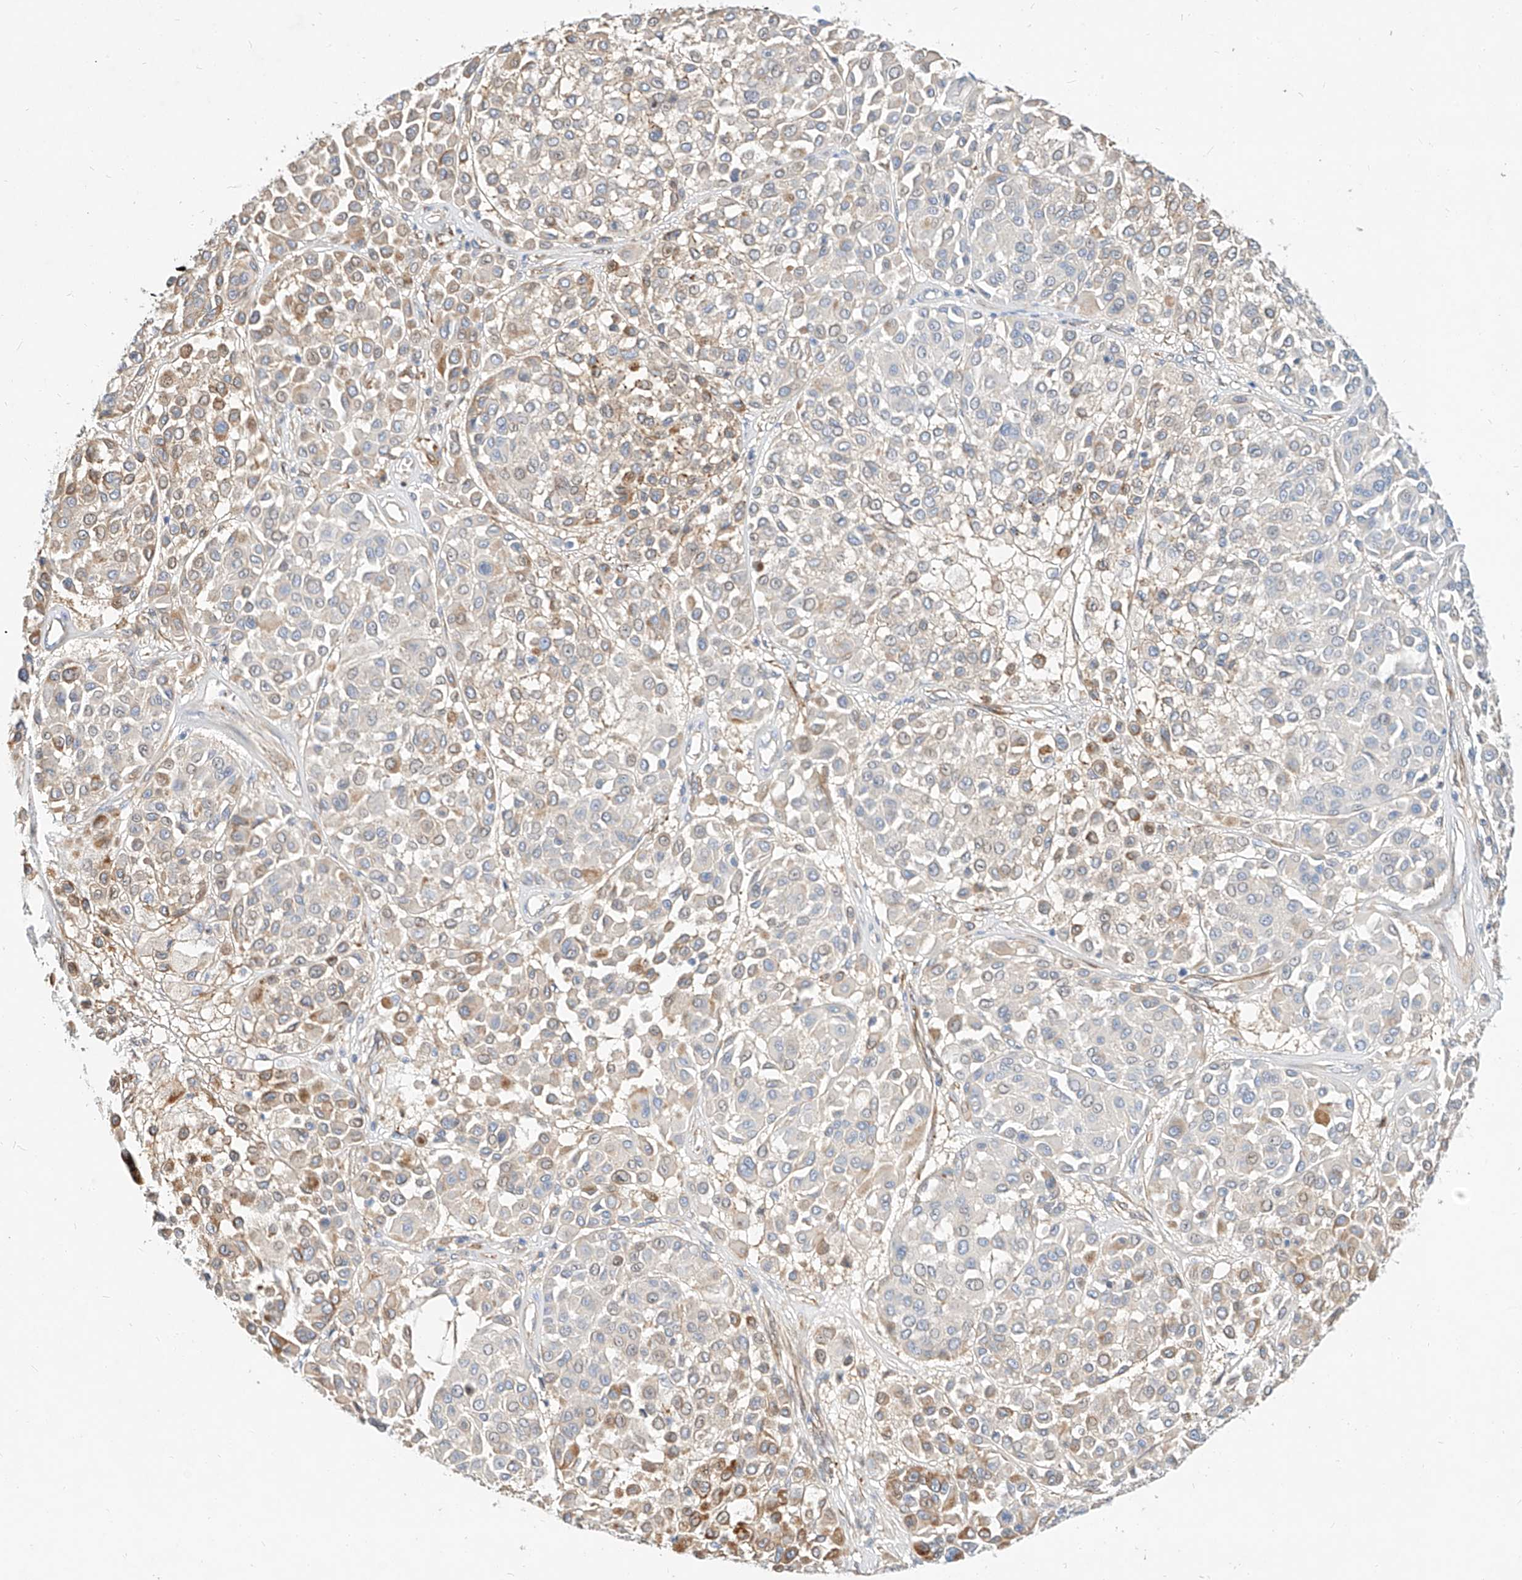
{"staining": {"intensity": "moderate", "quantity": "25%-75%", "location": "cytoplasmic/membranous"}, "tissue": "melanoma", "cell_type": "Tumor cells", "image_type": "cancer", "snomed": [{"axis": "morphology", "description": "Malignant melanoma, Metastatic site"}, {"axis": "topography", "description": "Soft tissue"}], "caption": "This photomicrograph demonstrates IHC staining of melanoma, with medium moderate cytoplasmic/membranous staining in approximately 25%-75% of tumor cells.", "gene": "KCNH5", "patient": {"sex": "male", "age": 41}}